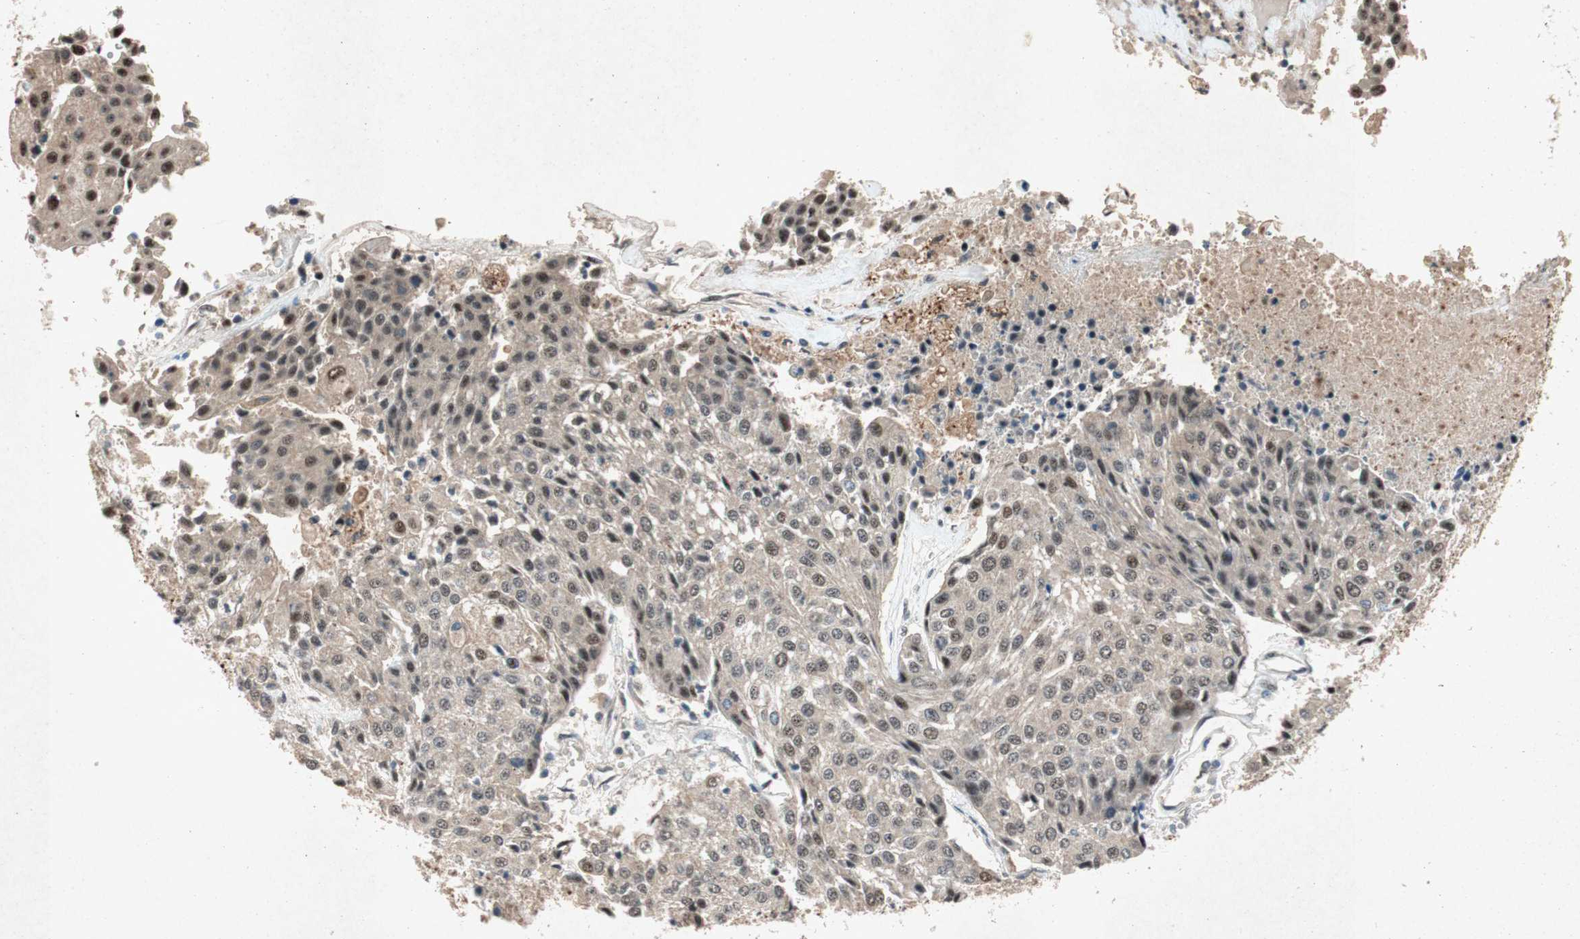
{"staining": {"intensity": "moderate", "quantity": "25%-75%", "location": "cytoplasmic/membranous,nuclear"}, "tissue": "urothelial cancer", "cell_type": "Tumor cells", "image_type": "cancer", "snomed": [{"axis": "morphology", "description": "Urothelial carcinoma, High grade"}, {"axis": "topography", "description": "Urinary bladder"}], "caption": "Protein analysis of urothelial carcinoma (high-grade) tissue displays moderate cytoplasmic/membranous and nuclear positivity in approximately 25%-75% of tumor cells.", "gene": "PML", "patient": {"sex": "female", "age": 85}}